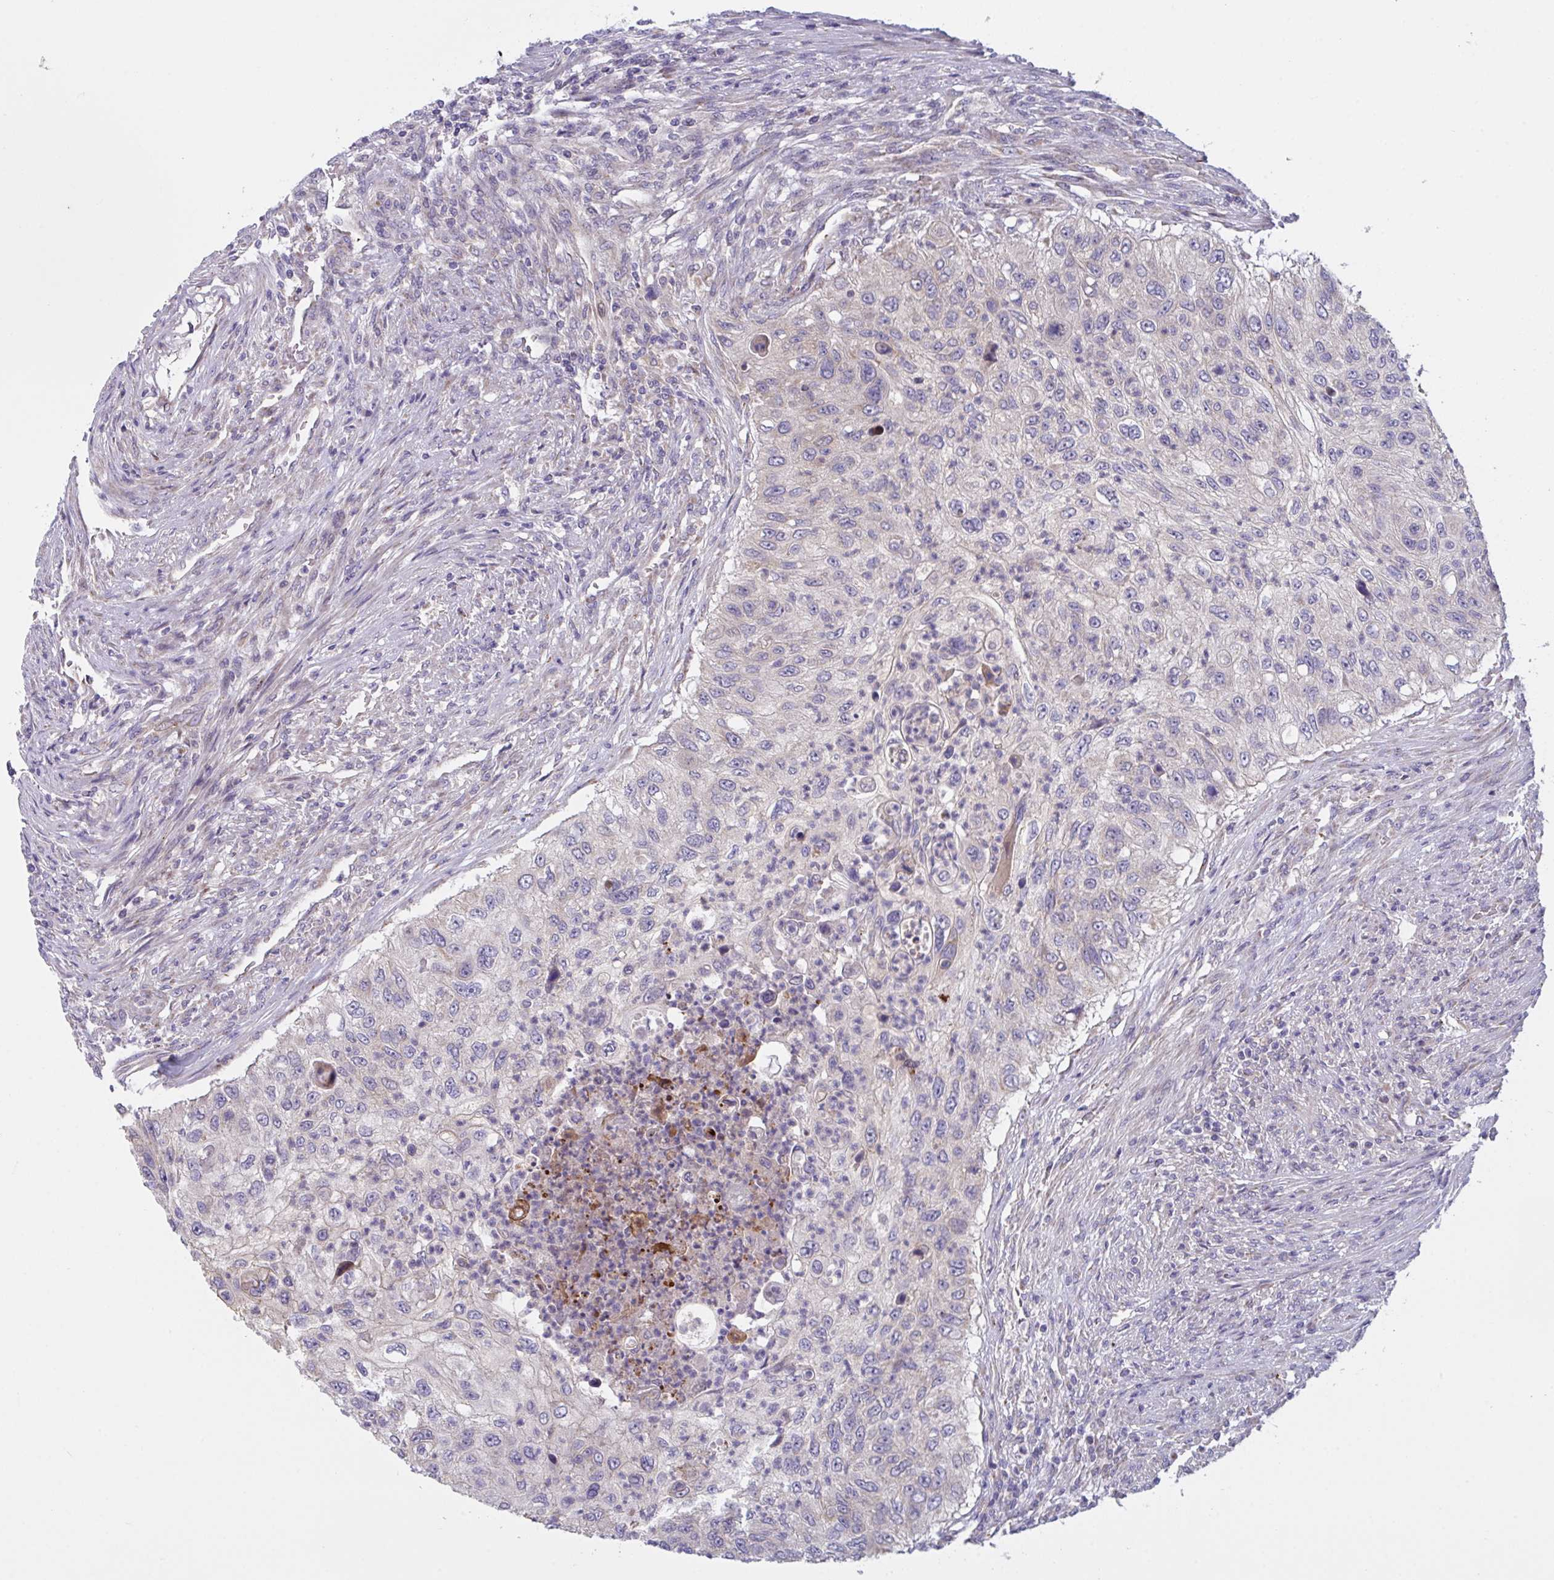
{"staining": {"intensity": "negative", "quantity": "none", "location": "none"}, "tissue": "urothelial cancer", "cell_type": "Tumor cells", "image_type": "cancer", "snomed": [{"axis": "morphology", "description": "Urothelial carcinoma, High grade"}, {"axis": "topography", "description": "Urinary bladder"}], "caption": "Tumor cells are negative for protein expression in human urothelial cancer. (DAB IHC, high magnification).", "gene": "MRPS2", "patient": {"sex": "female", "age": 60}}